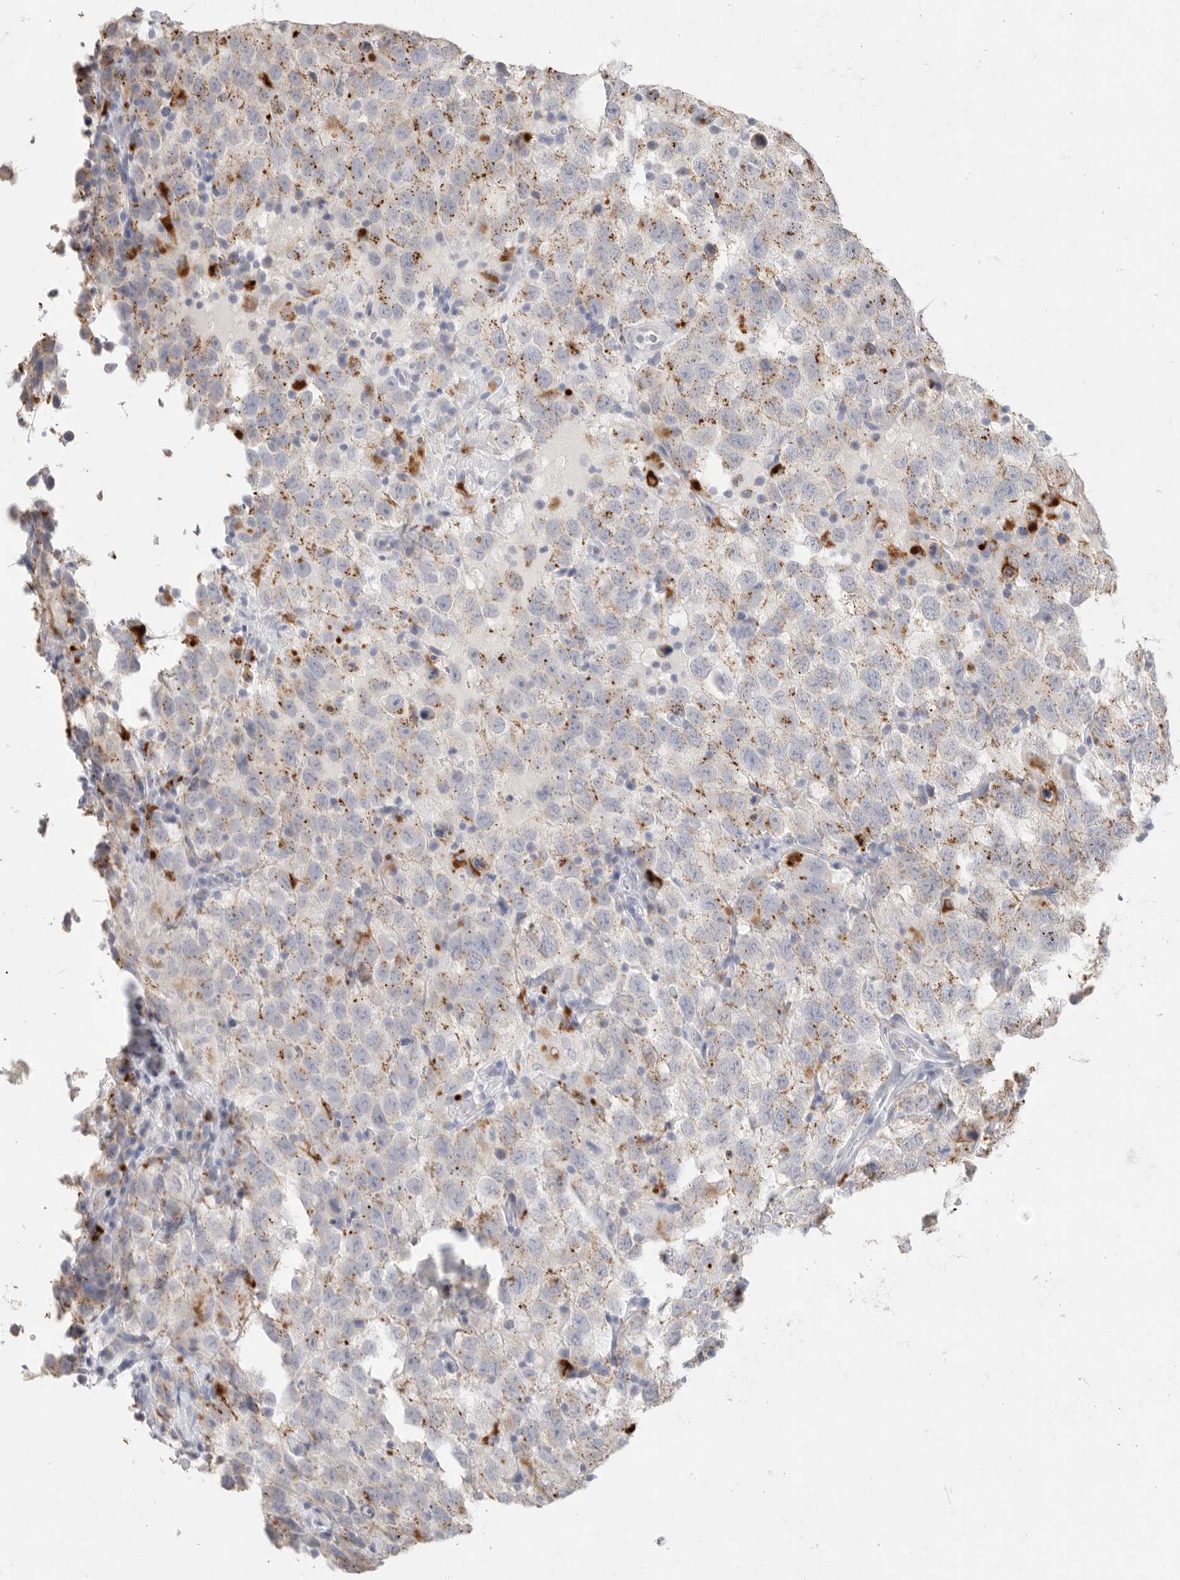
{"staining": {"intensity": "moderate", "quantity": ">75%", "location": "cytoplasmic/membranous"}, "tissue": "testis cancer", "cell_type": "Tumor cells", "image_type": "cancer", "snomed": [{"axis": "morphology", "description": "Seminoma, NOS"}, {"axis": "topography", "description": "Testis"}], "caption": "A brown stain labels moderate cytoplasmic/membranous positivity of a protein in human testis seminoma tumor cells. (IHC, brightfield microscopy, high magnification).", "gene": "GGH", "patient": {"sex": "male", "age": 41}}